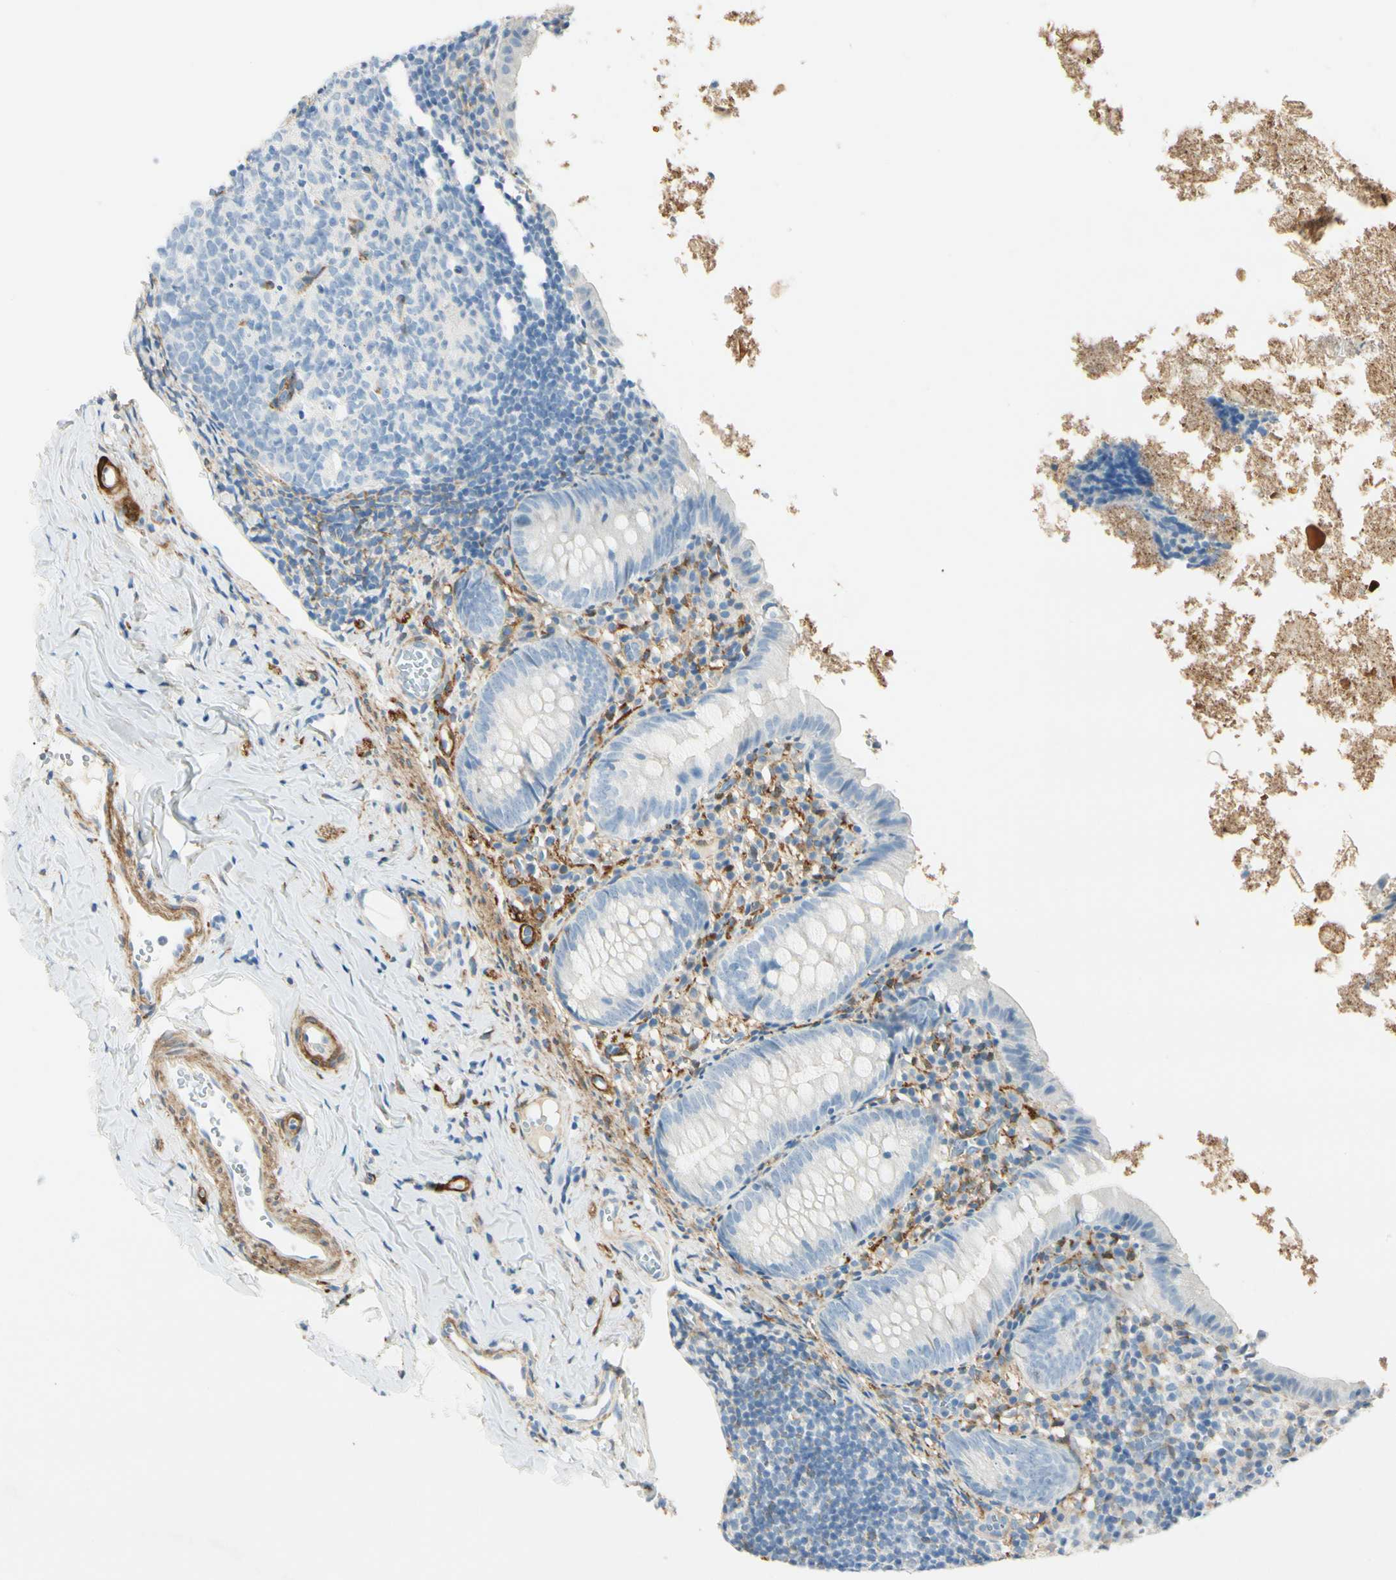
{"staining": {"intensity": "negative", "quantity": "none", "location": "none"}, "tissue": "appendix", "cell_type": "Glandular cells", "image_type": "normal", "snomed": [{"axis": "morphology", "description": "Normal tissue, NOS"}, {"axis": "topography", "description": "Appendix"}], "caption": "A photomicrograph of appendix stained for a protein displays no brown staining in glandular cells.", "gene": "AMPH", "patient": {"sex": "female", "age": 10}}